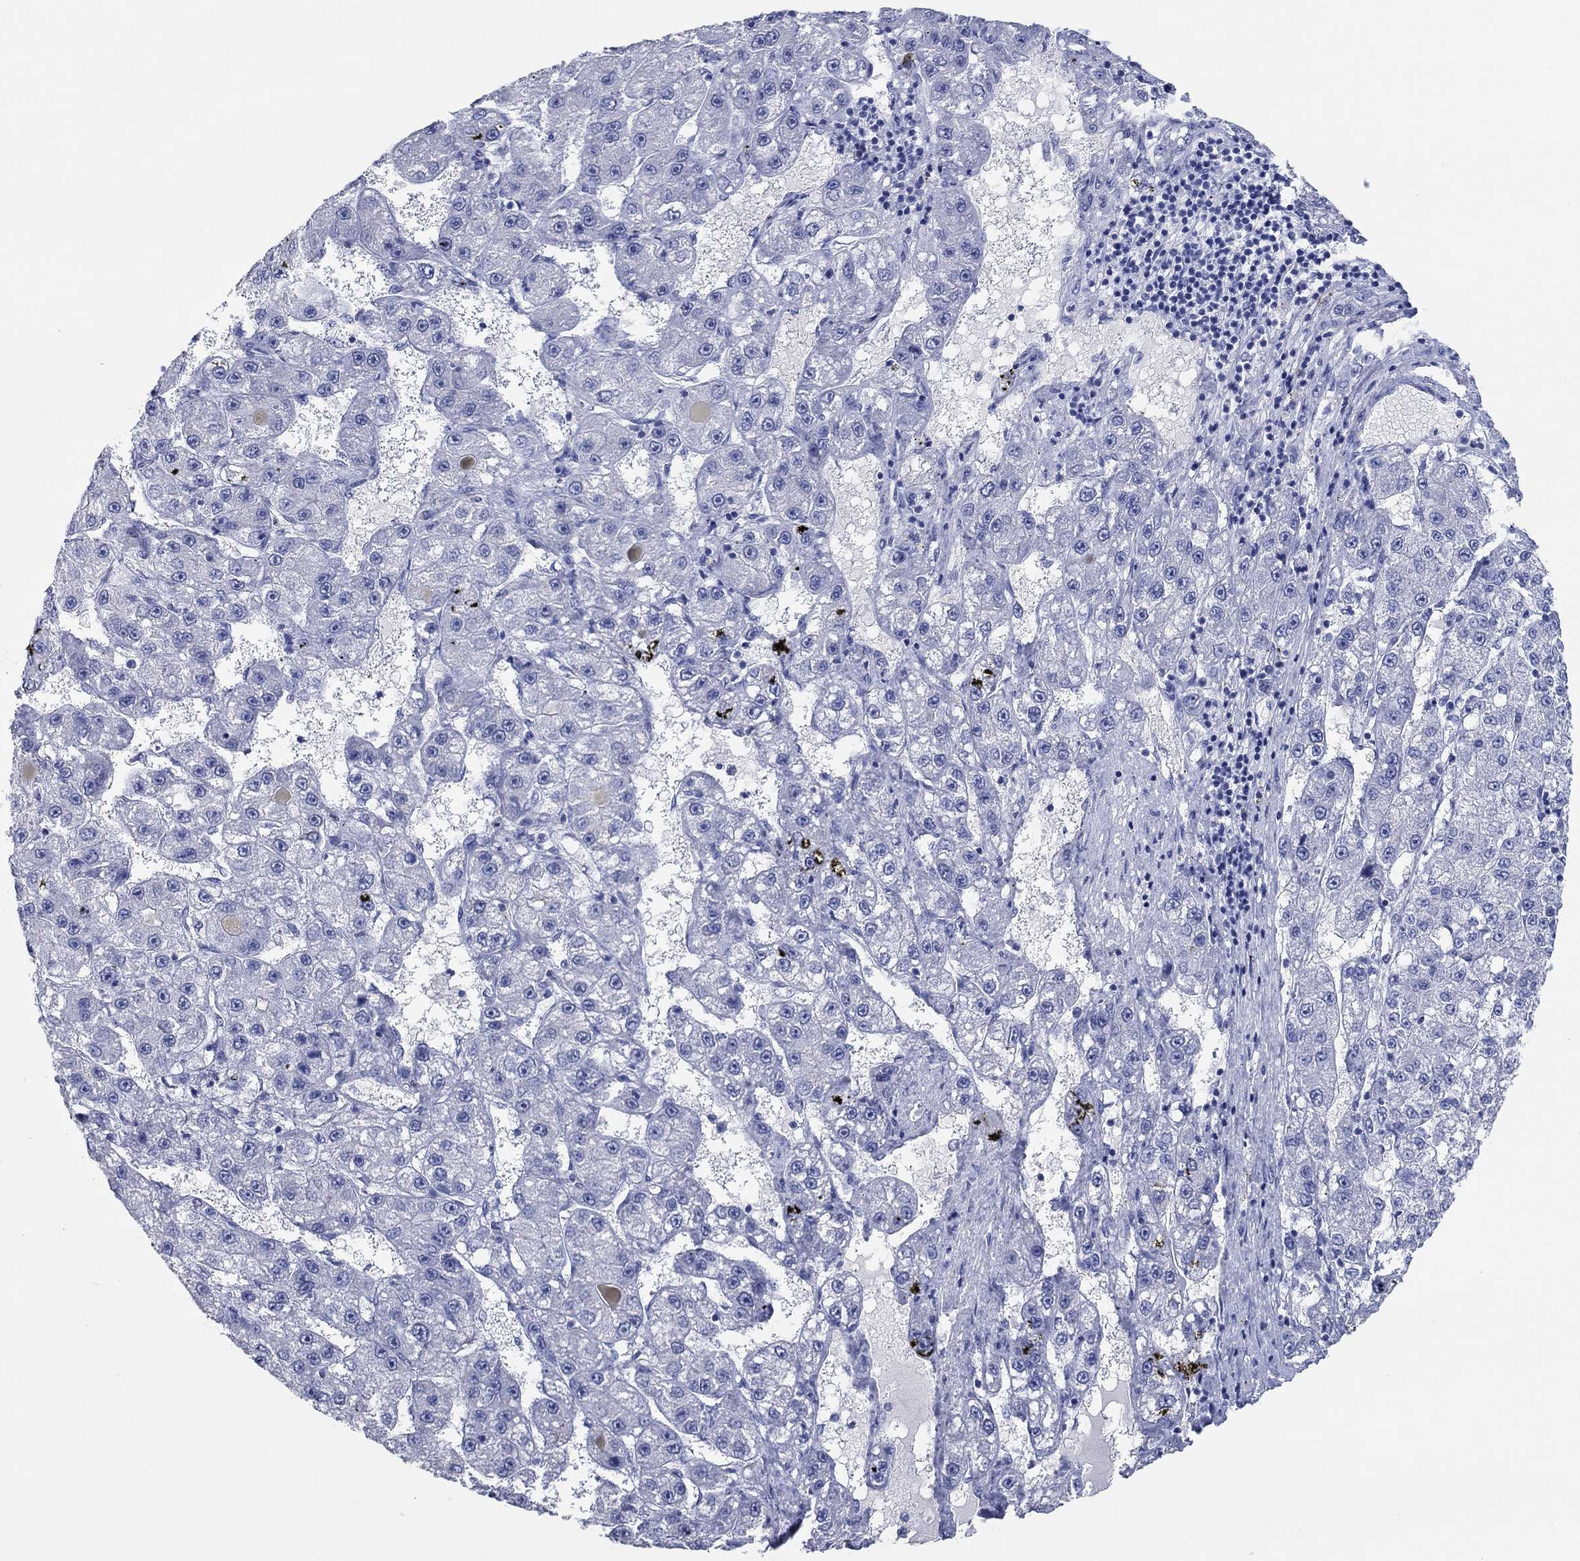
{"staining": {"intensity": "negative", "quantity": "none", "location": "none"}, "tissue": "liver cancer", "cell_type": "Tumor cells", "image_type": "cancer", "snomed": [{"axis": "morphology", "description": "Carcinoma, Hepatocellular, NOS"}, {"axis": "topography", "description": "Liver"}], "caption": "Immunohistochemistry (IHC) histopathology image of human liver cancer stained for a protein (brown), which shows no expression in tumor cells. (Brightfield microscopy of DAB (3,3'-diaminobenzidine) immunohistochemistry at high magnification).", "gene": "POU5F1", "patient": {"sex": "female", "age": 65}}